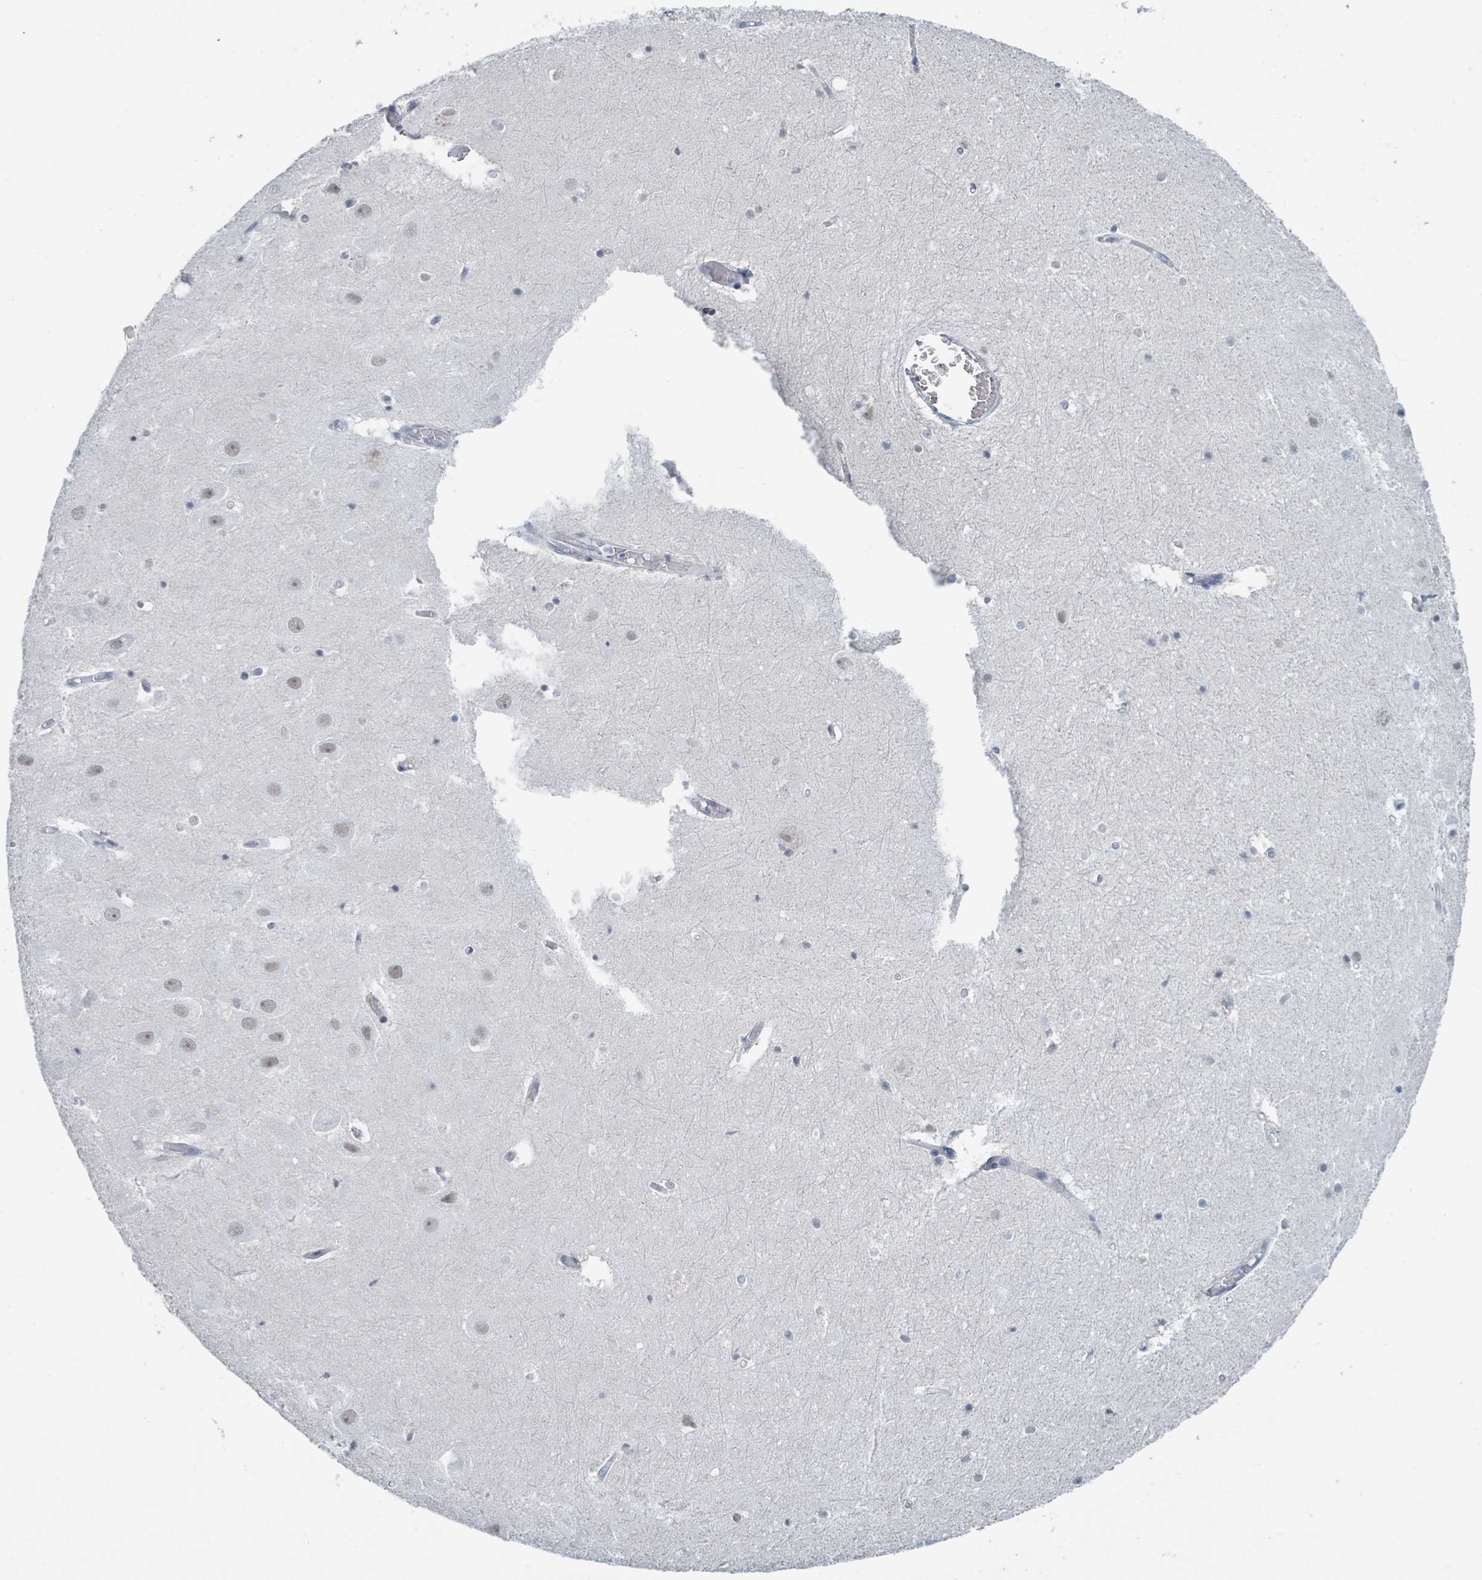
{"staining": {"intensity": "weak", "quantity": "<25%", "location": "nuclear"}, "tissue": "hippocampus", "cell_type": "Glial cells", "image_type": "normal", "snomed": [{"axis": "morphology", "description": "Normal tissue, NOS"}, {"axis": "topography", "description": "Hippocampus"}], "caption": "Micrograph shows no significant protein expression in glial cells of unremarkable hippocampus.", "gene": "EHMT2", "patient": {"sex": "female", "age": 52}}